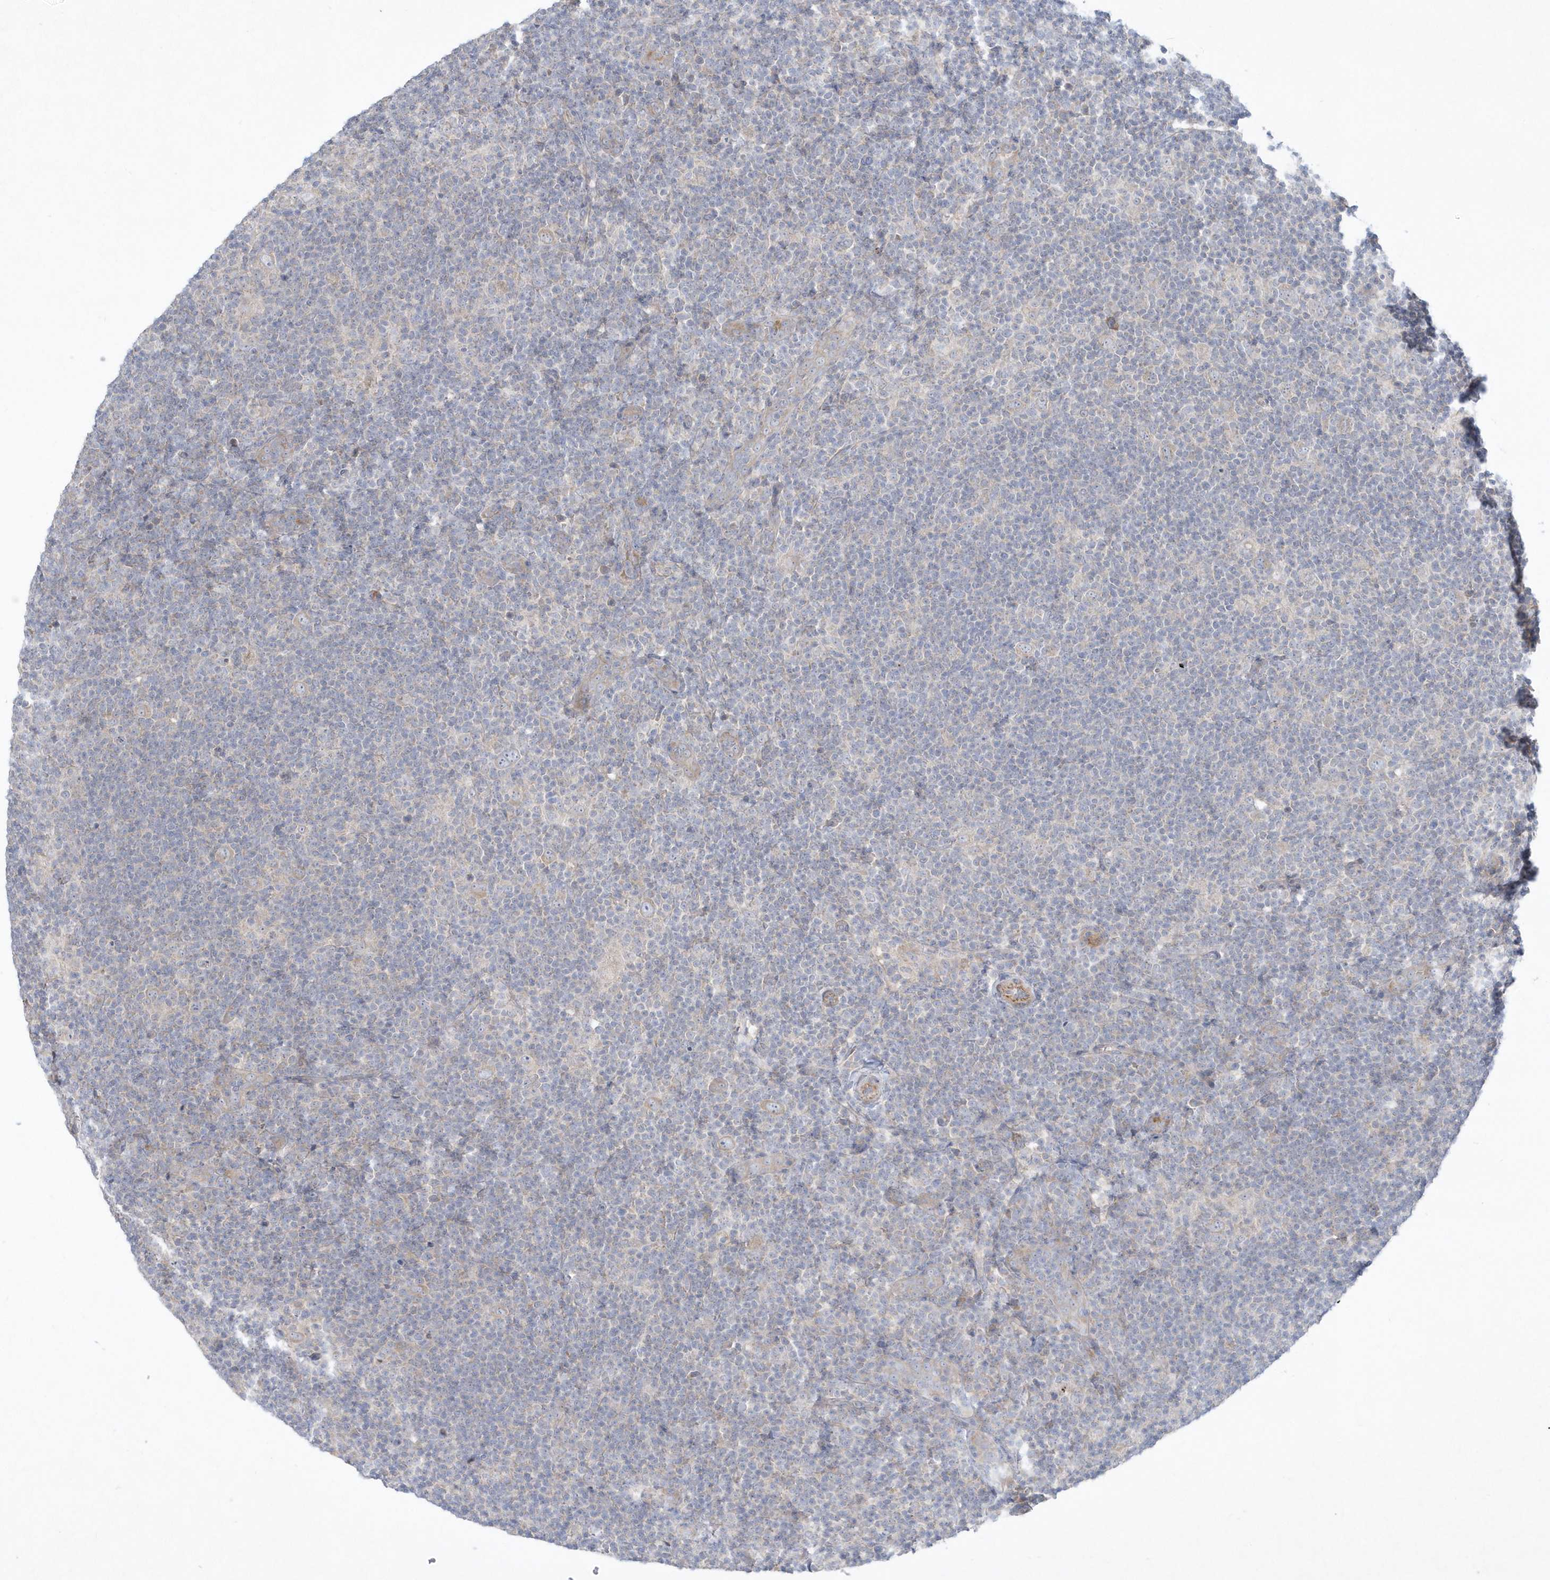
{"staining": {"intensity": "negative", "quantity": "none", "location": "none"}, "tissue": "lymphoma", "cell_type": "Tumor cells", "image_type": "cancer", "snomed": [{"axis": "morphology", "description": "Hodgkin's disease, NOS"}, {"axis": "topography", "description": "Lymph node"}], "caption": "DAB (3,3'-diaminobenzidine) immunohistochemical staining of lymphoma displays no significant positivity in tumor cells.", "gene": "LARS1", "patient": {"sex": "female", "age": 57}}